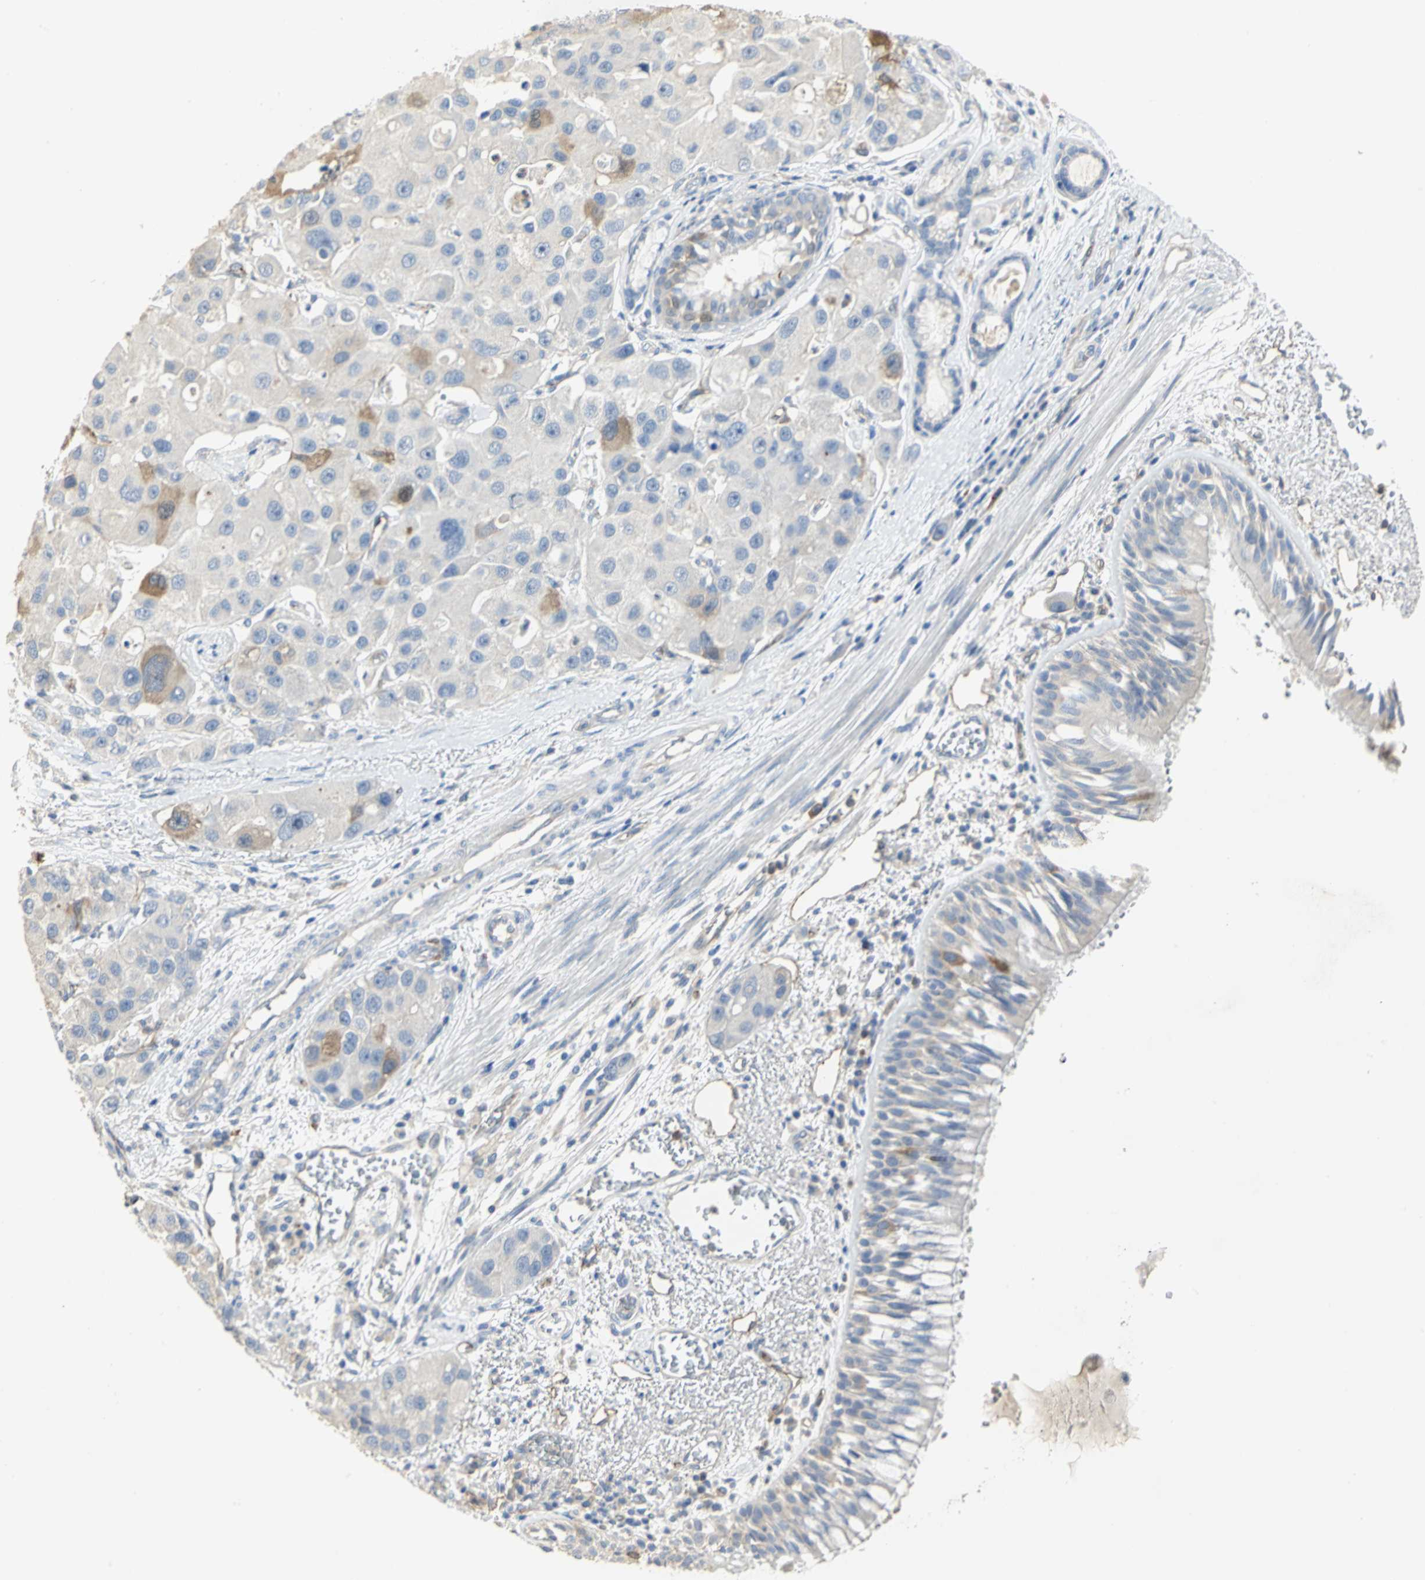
{"staining": {"intensity": "moderate", "quantity": "<25%", "location": "cytoplasmic/membranous"}, "tissue": "bronchus", "cell_type": "Respiratory epithelial cells", "image_type": "normal", "snomed": [{"axis": "morphology", "description": "Normal tissue, NOS"}, {"axis": "morphology", "description": "Adenocarcinoma, NOS"}, {"axis": "morphology", "description": "Adenocarcinoma, metastatic, NOS"}, {"axis": "topography", "description": "Lymph node"}, {"axis": "topography", "description": "Bronchus"}, {"axis": "topography", "description": "Lung"}], "caption": "Immunohistochemistry (IHC) (DAB) staining of benign bronchus reveals moderate cytoplasmic/membranous protein positivity in about <25% of respiratory epithelial cells.", "gene": "DLGAP5", "patient": {"sex": "female", "age": 54}}